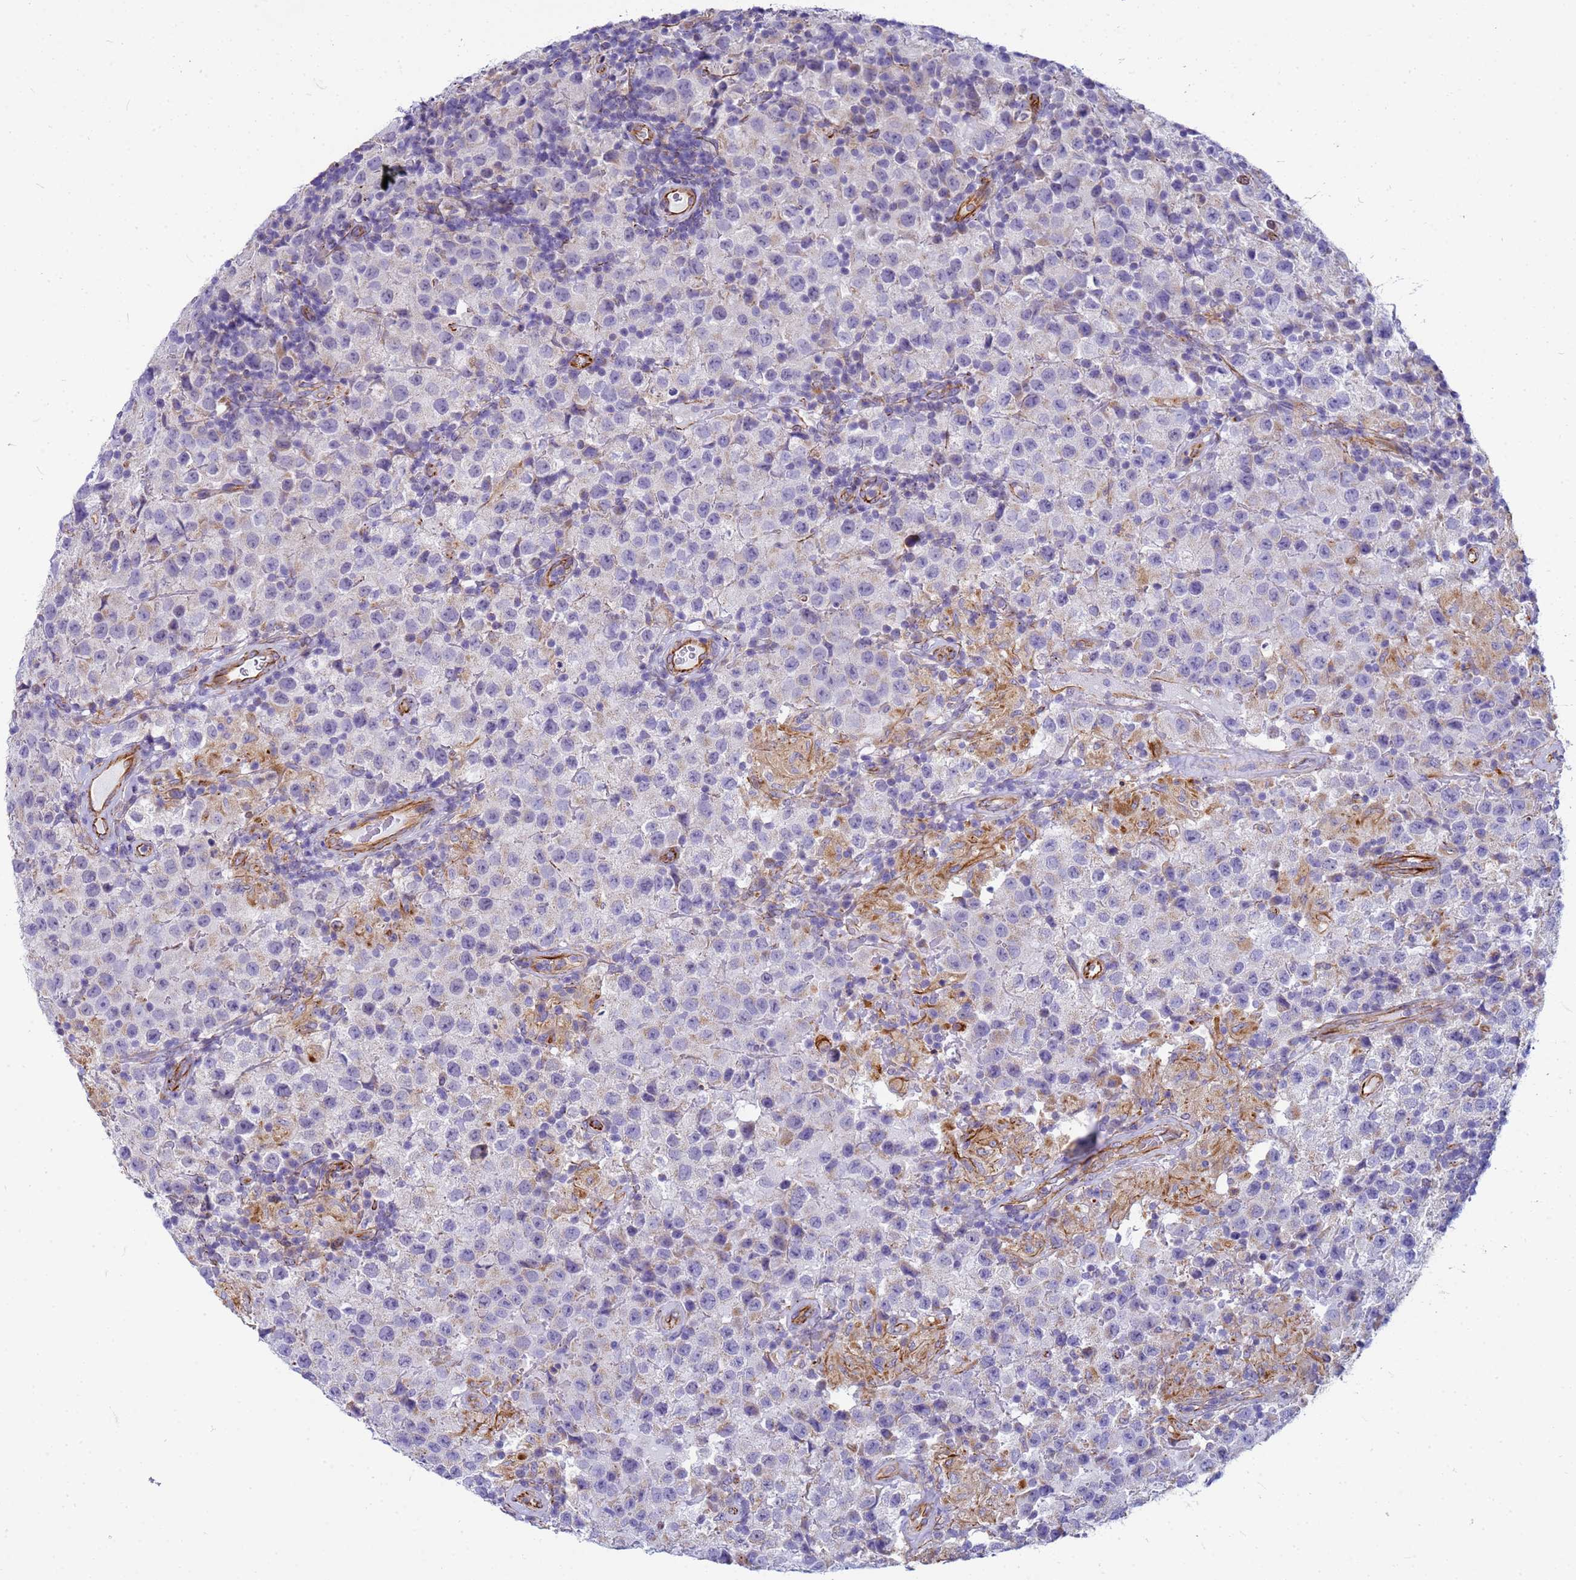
{"staining": {"intensity": "negative", "quantity": "none", "location": "none"}, "tissue": "testis cancer", "cell_type": "Tumor cells", "image_type": "cancer", "snomed": [{"axis": "morphology", "description": "Seminoma, NOS"}, {"axis": "morphology", "description": "Carcinoma, Embryonal, NOS"}, {"axis": "topography", "description": "Testis"}], "caption": "Immunohistochemical staining of embryonal carcinoma (testis) reveals no significant expression in tumor cells.", "gene": "UBXN2B", "patient": {"sex": "male", "age": 41}}